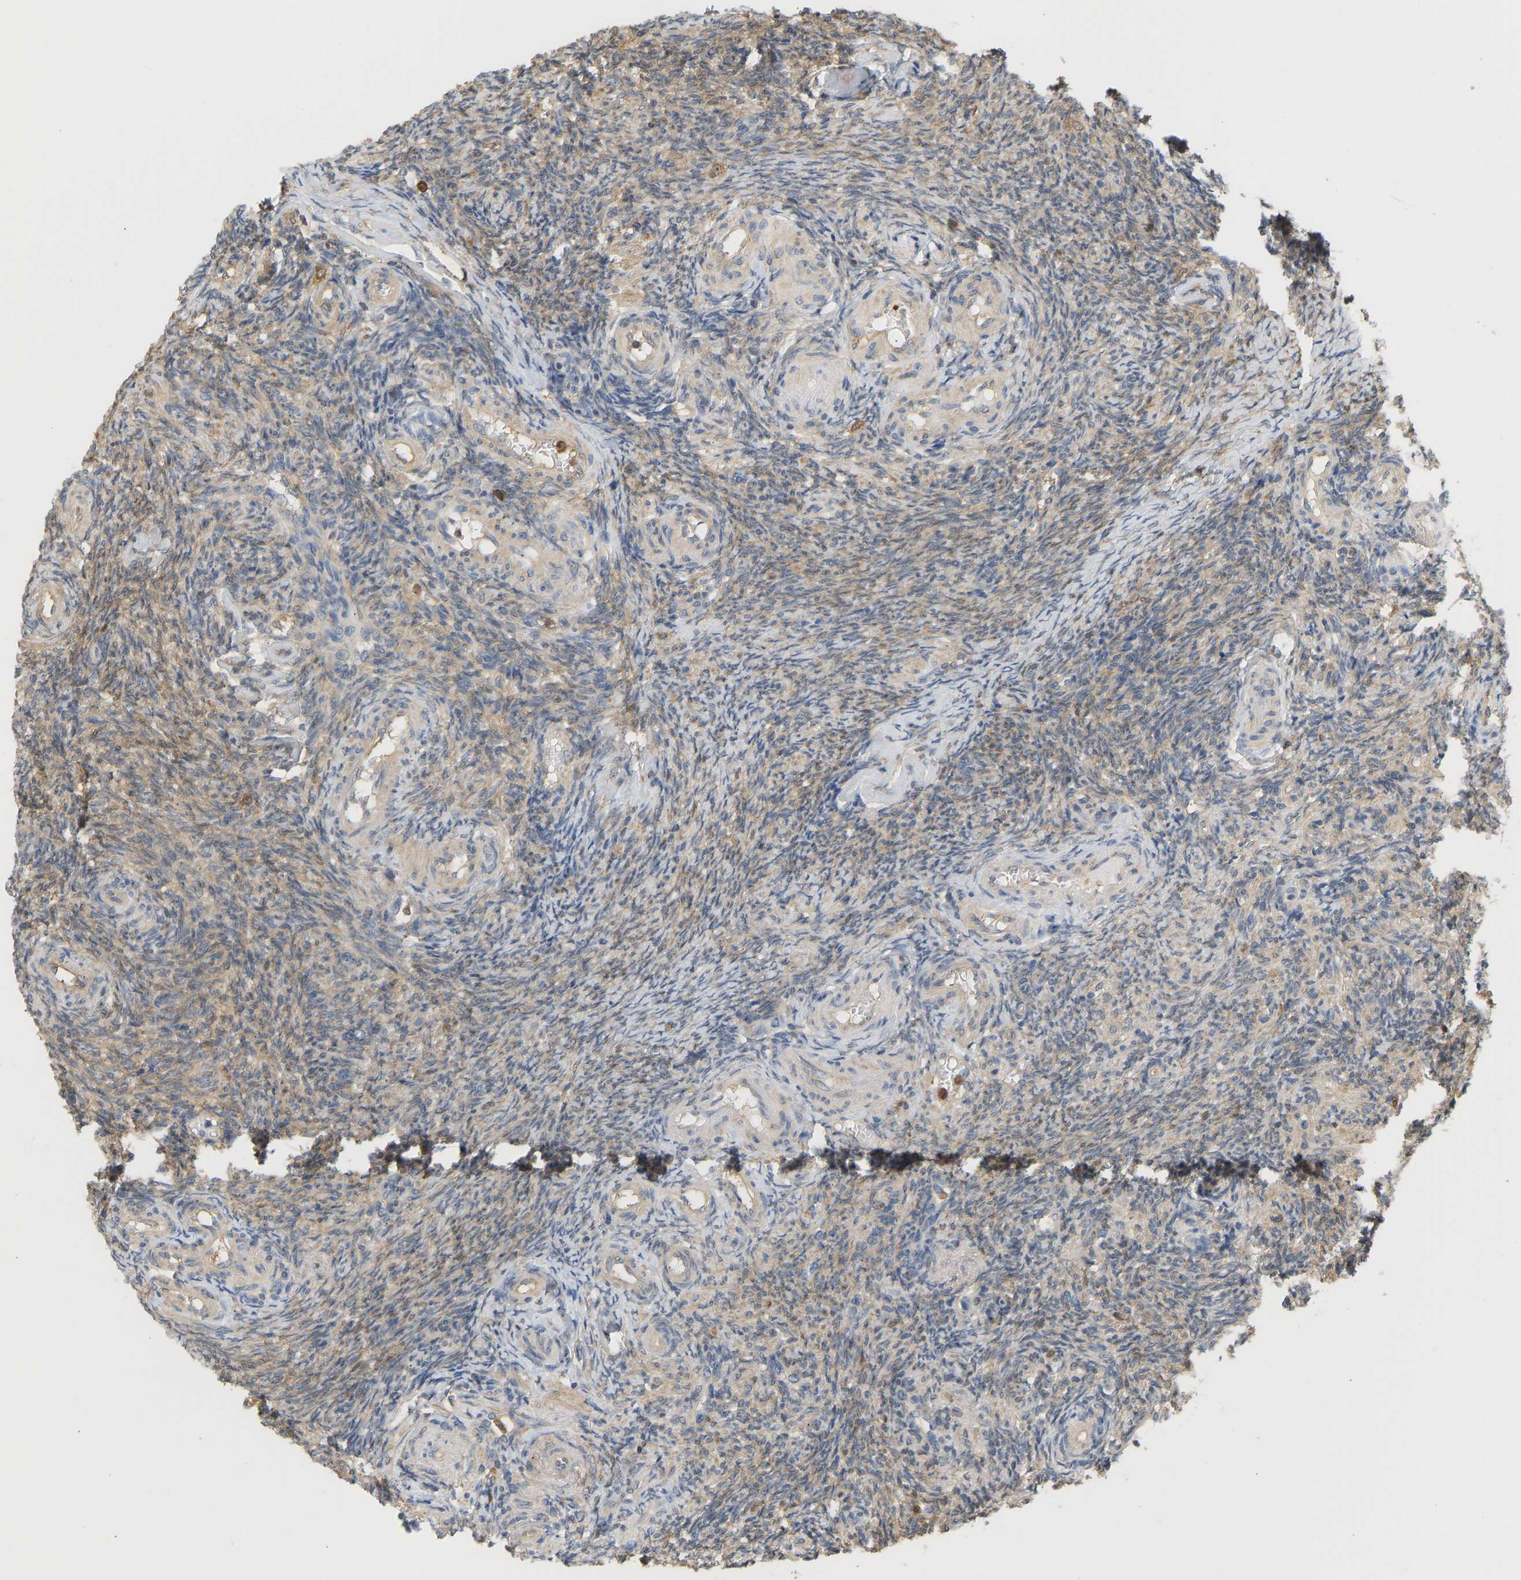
{"staining": {"intensity": "moderate", "quantity": ">75%", "location": "cytoplasmic/membranous"}, "tissue": "ovary", "cell_type": "Follicle cells", "image_type": "normal", "snomed": [{"axis": "morphology", "description": "Normal tissue, NOS"}, {"axis": "topography", "description": "Ovary"}], "caption": "The histopathology image exhibits staining of benign ovary, revealing moderate cytoplasmic/membranous protein expression (brown color) within follicle cells.", "gene": "ENO1", "patient": {"sex": "female", "age": 41}}